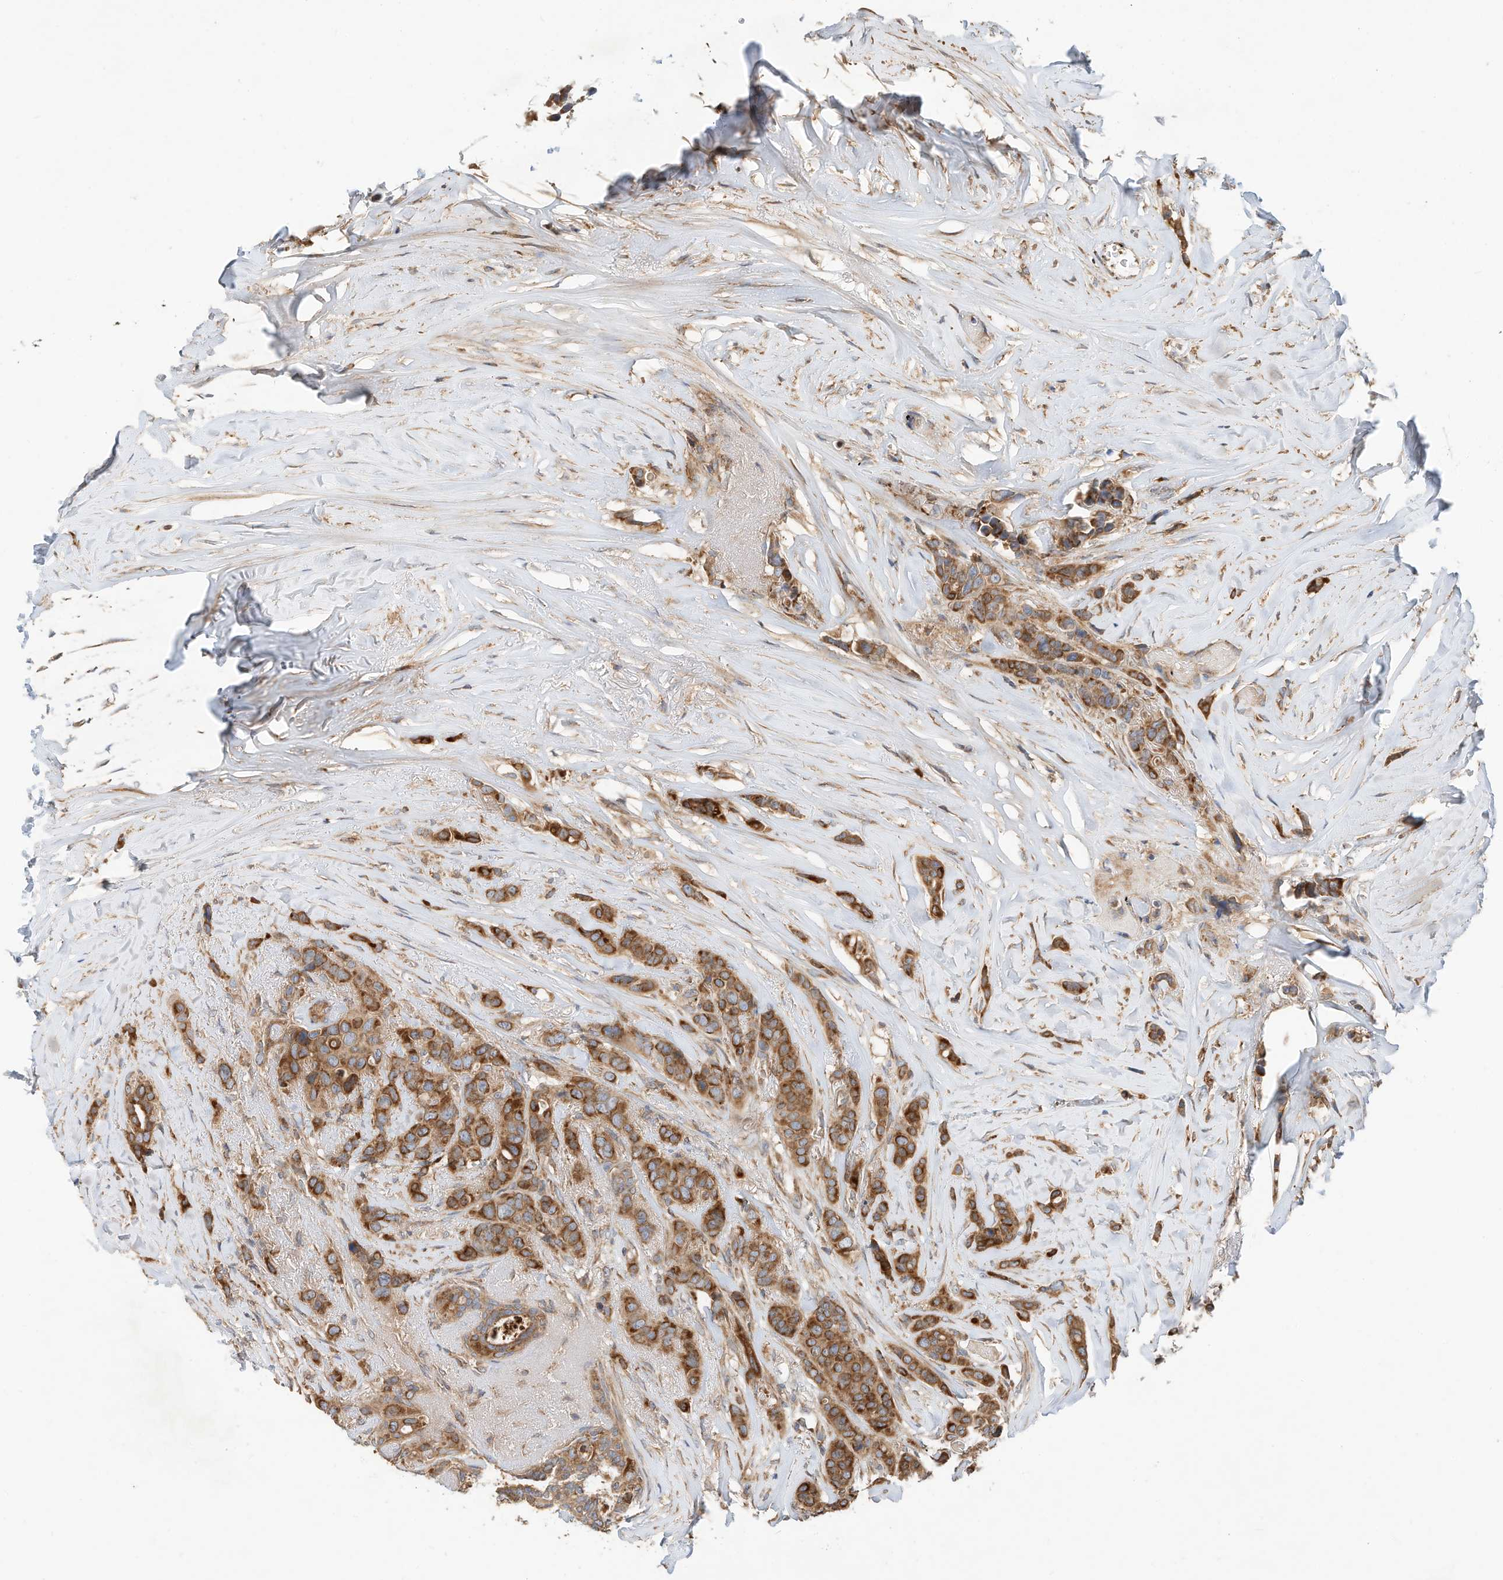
{"staining": {"intensity": "strong", "quantity": ">75%", "location": "cytoplasmic/membranous"}, "tissue": "breast cancer", "cell_type": "Tumor cells", "image_type": "cancer", "snomed": [{"axis": "morphology", "description": "Lobular carcinoma"}, {"axis": "topography", "description": "Breast"}], "caption": "Immunohistochemistry (IHC) of human lobular carcinoma (breast) exhibits high levels of strong cytoplasmic/membranous expression in about >75% of tumor cells.", "gene": "CPAMD8", "patient": {"sex": "female", "age": 51}}